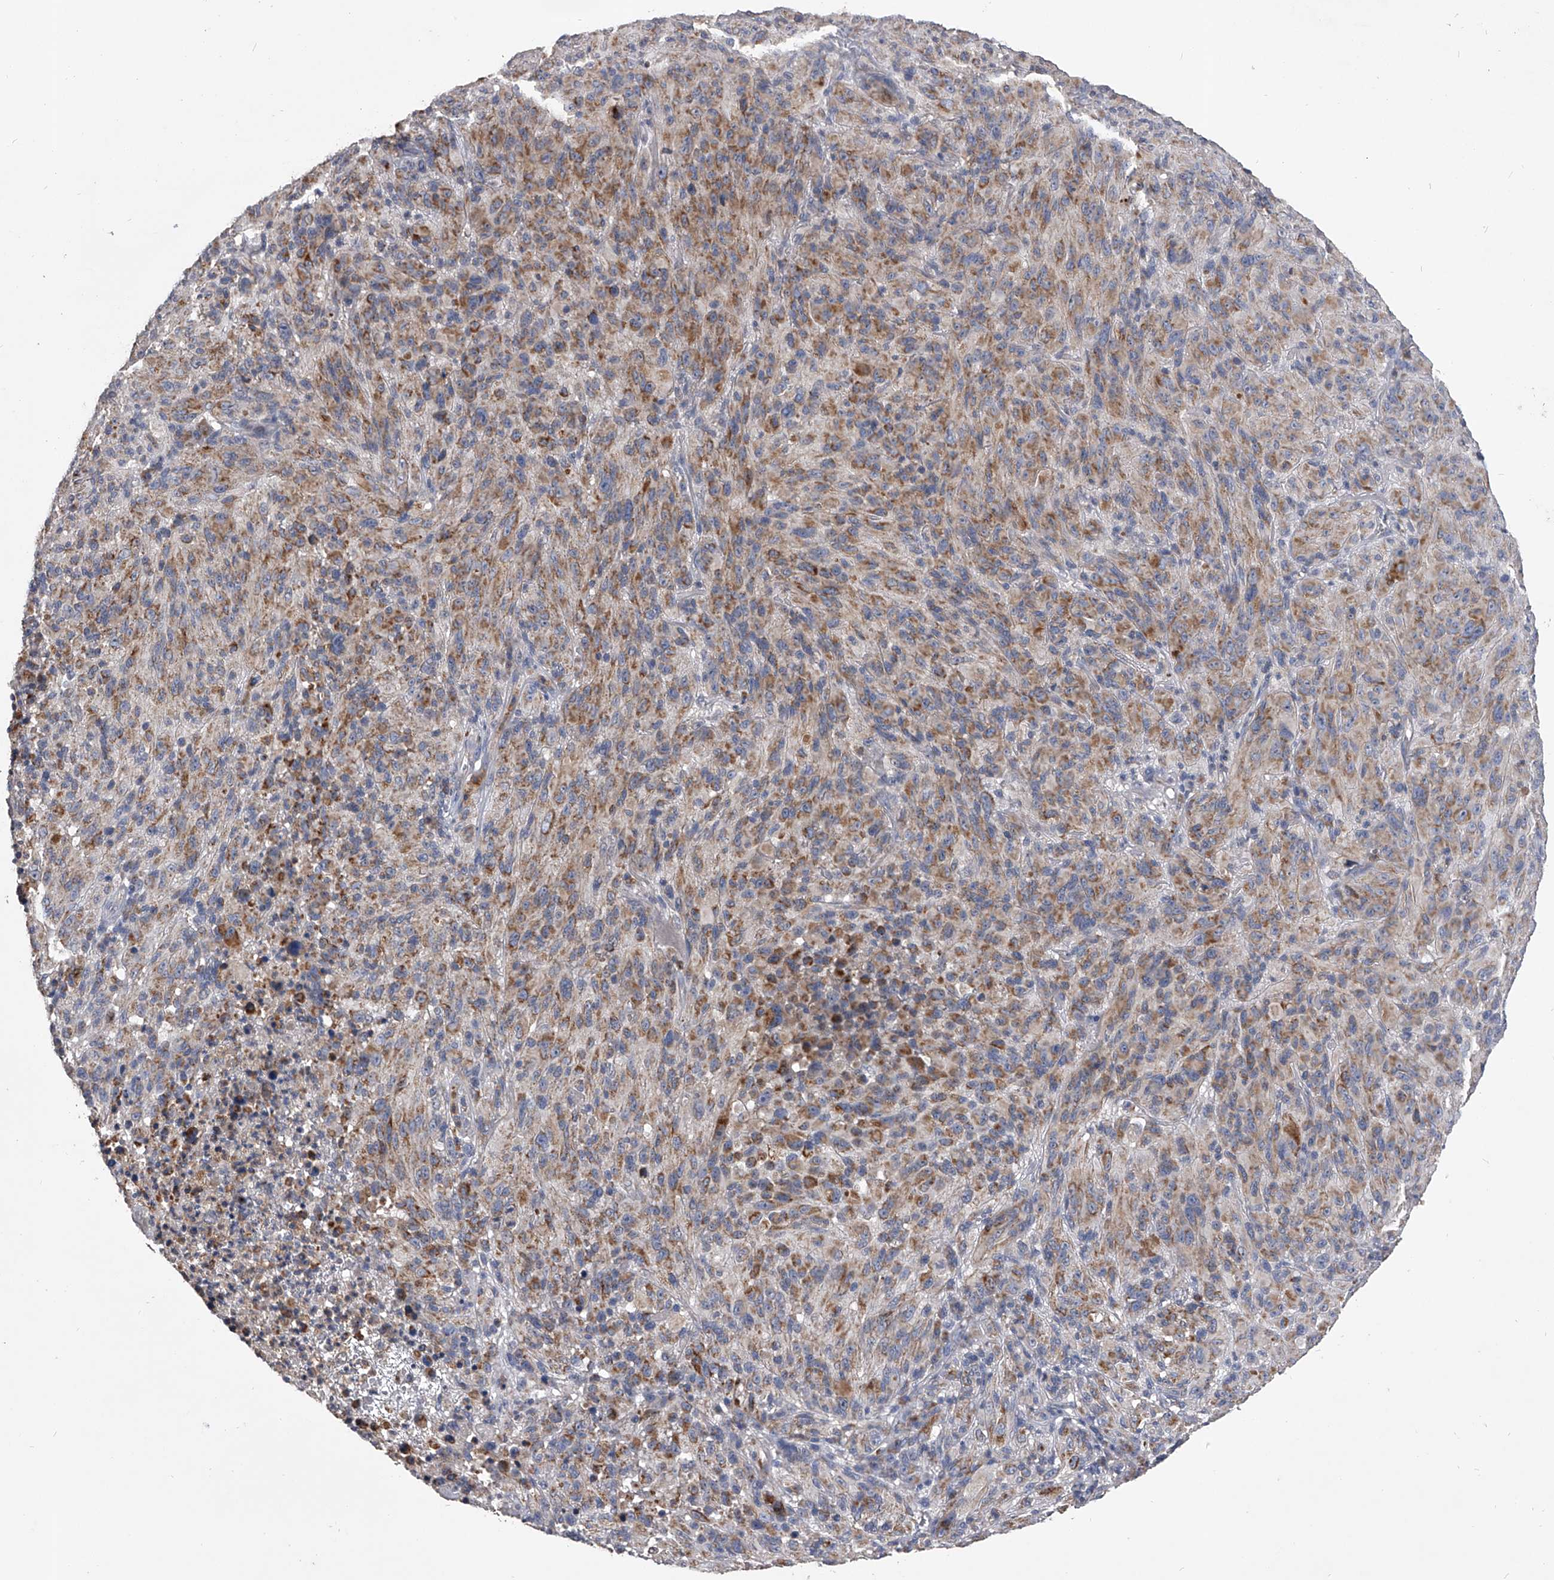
{"staining": {"intensity": "moderate", "quantity": ">75%", "location": "cytoplasmic/membranous"}, "tissue": "melanoma", "cell_type": "Tumor cells", "image_type": "cancer", "snomed": [{"axis": "morphology", "description": "Malignant melanoma, NOS"}, {"axis": "topography", "description": "Skin of head"}], "caption": "IHC (DAB (3,3'-diaminobenzidine)) staining of human melanoma shows moderate cytoplasmic/membranous protein expression in about >75% of tumor cells. IHC stains the protein of interest in brown and the nuclei are stained blue.", "gene": "NRP1", "patient": {"sex": "male", "age": 96}}